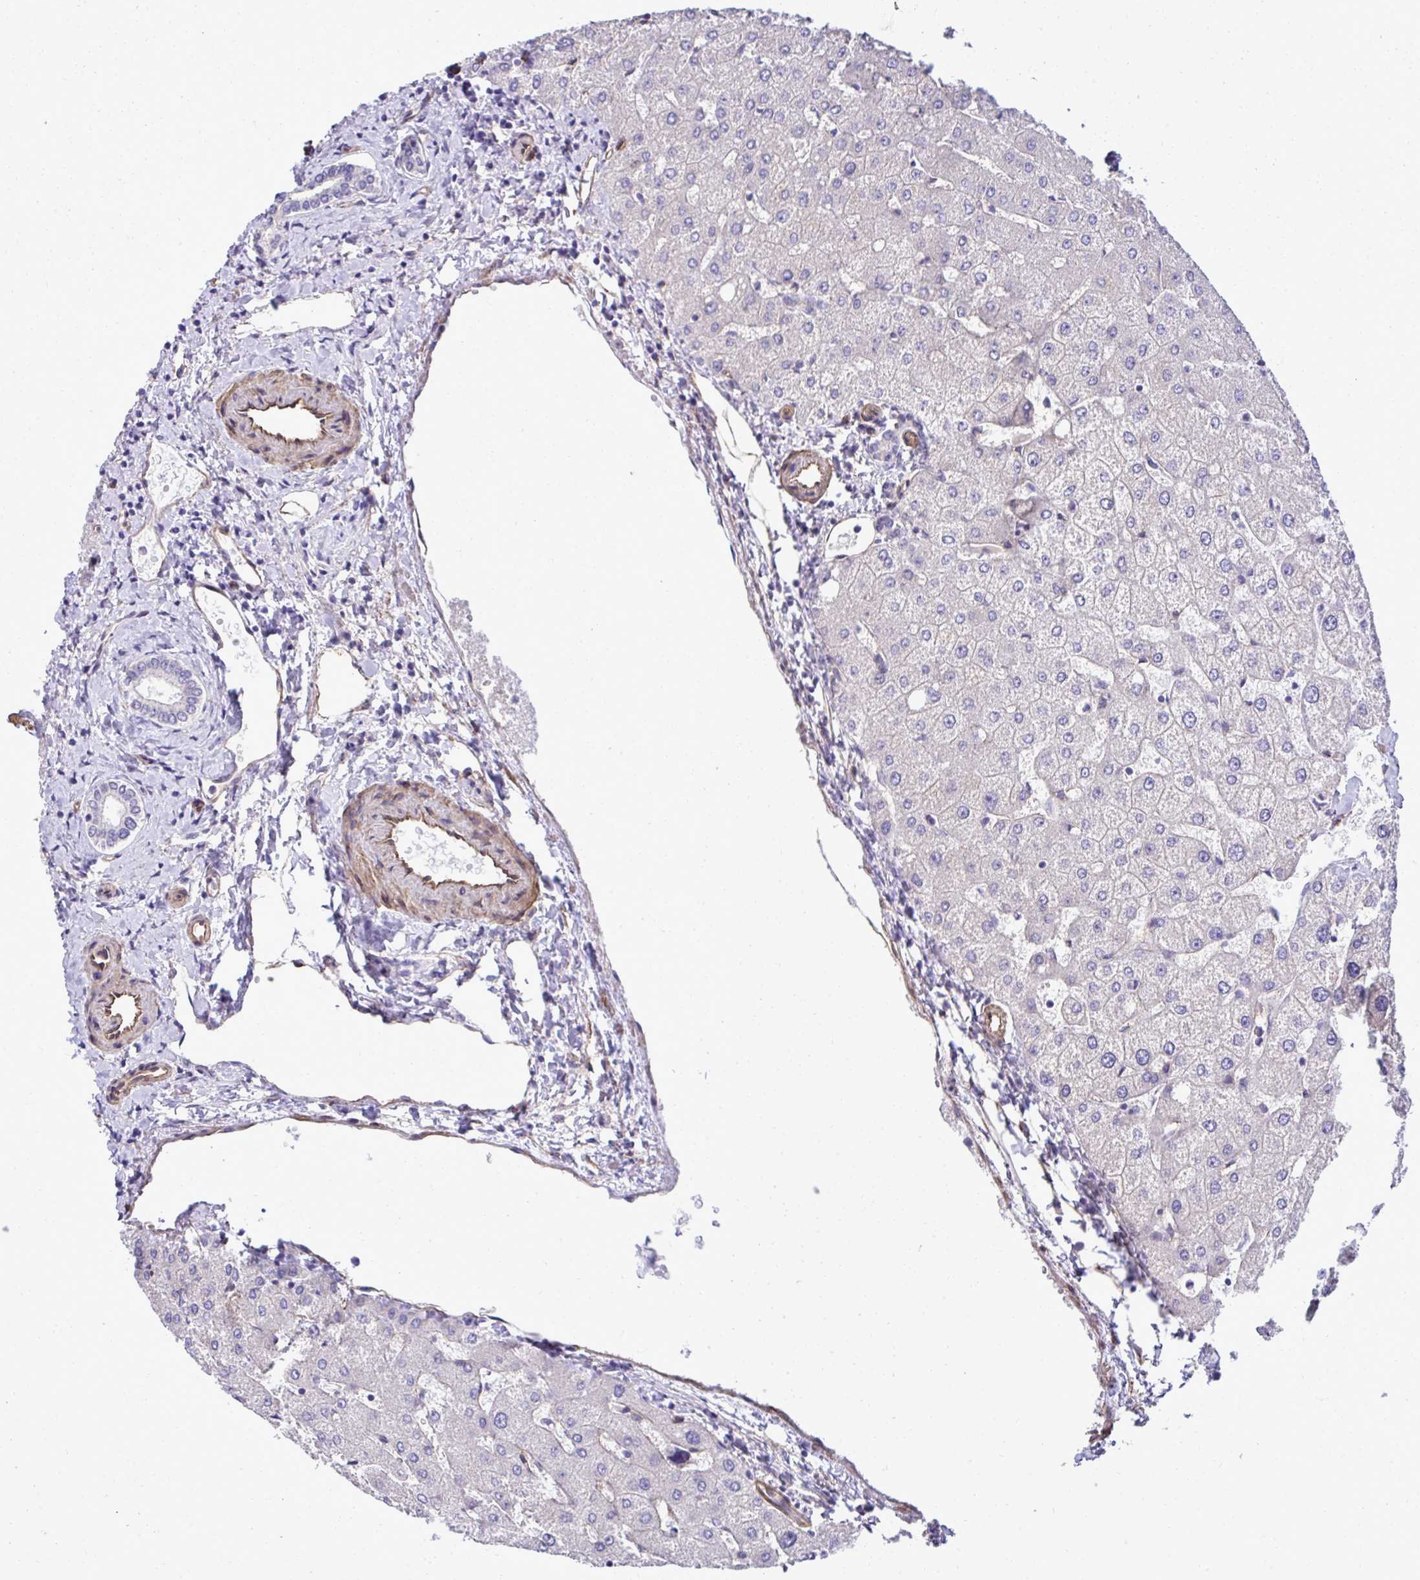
{"staining": {"intensity": "negative", "quantity": "none", "location": "none"}, "tissue": "liver", "cell_type": "Cholangiocytes", "image_type": "normal", "snomed": [{"axis": "morphology", "description": "Normal tissue, NOS"}, {"axis": "topography", "description": "Liver"}], "caption": "The micrograph displays no significant positivity in cholangiocytes of liver. (Brightfield microscopy of DAB (3,3'-diaminobenzidine) immunohistochemistry at high magnification).", "gene": "TRIM52", "patient": {"sex": "female", "age": 54}}